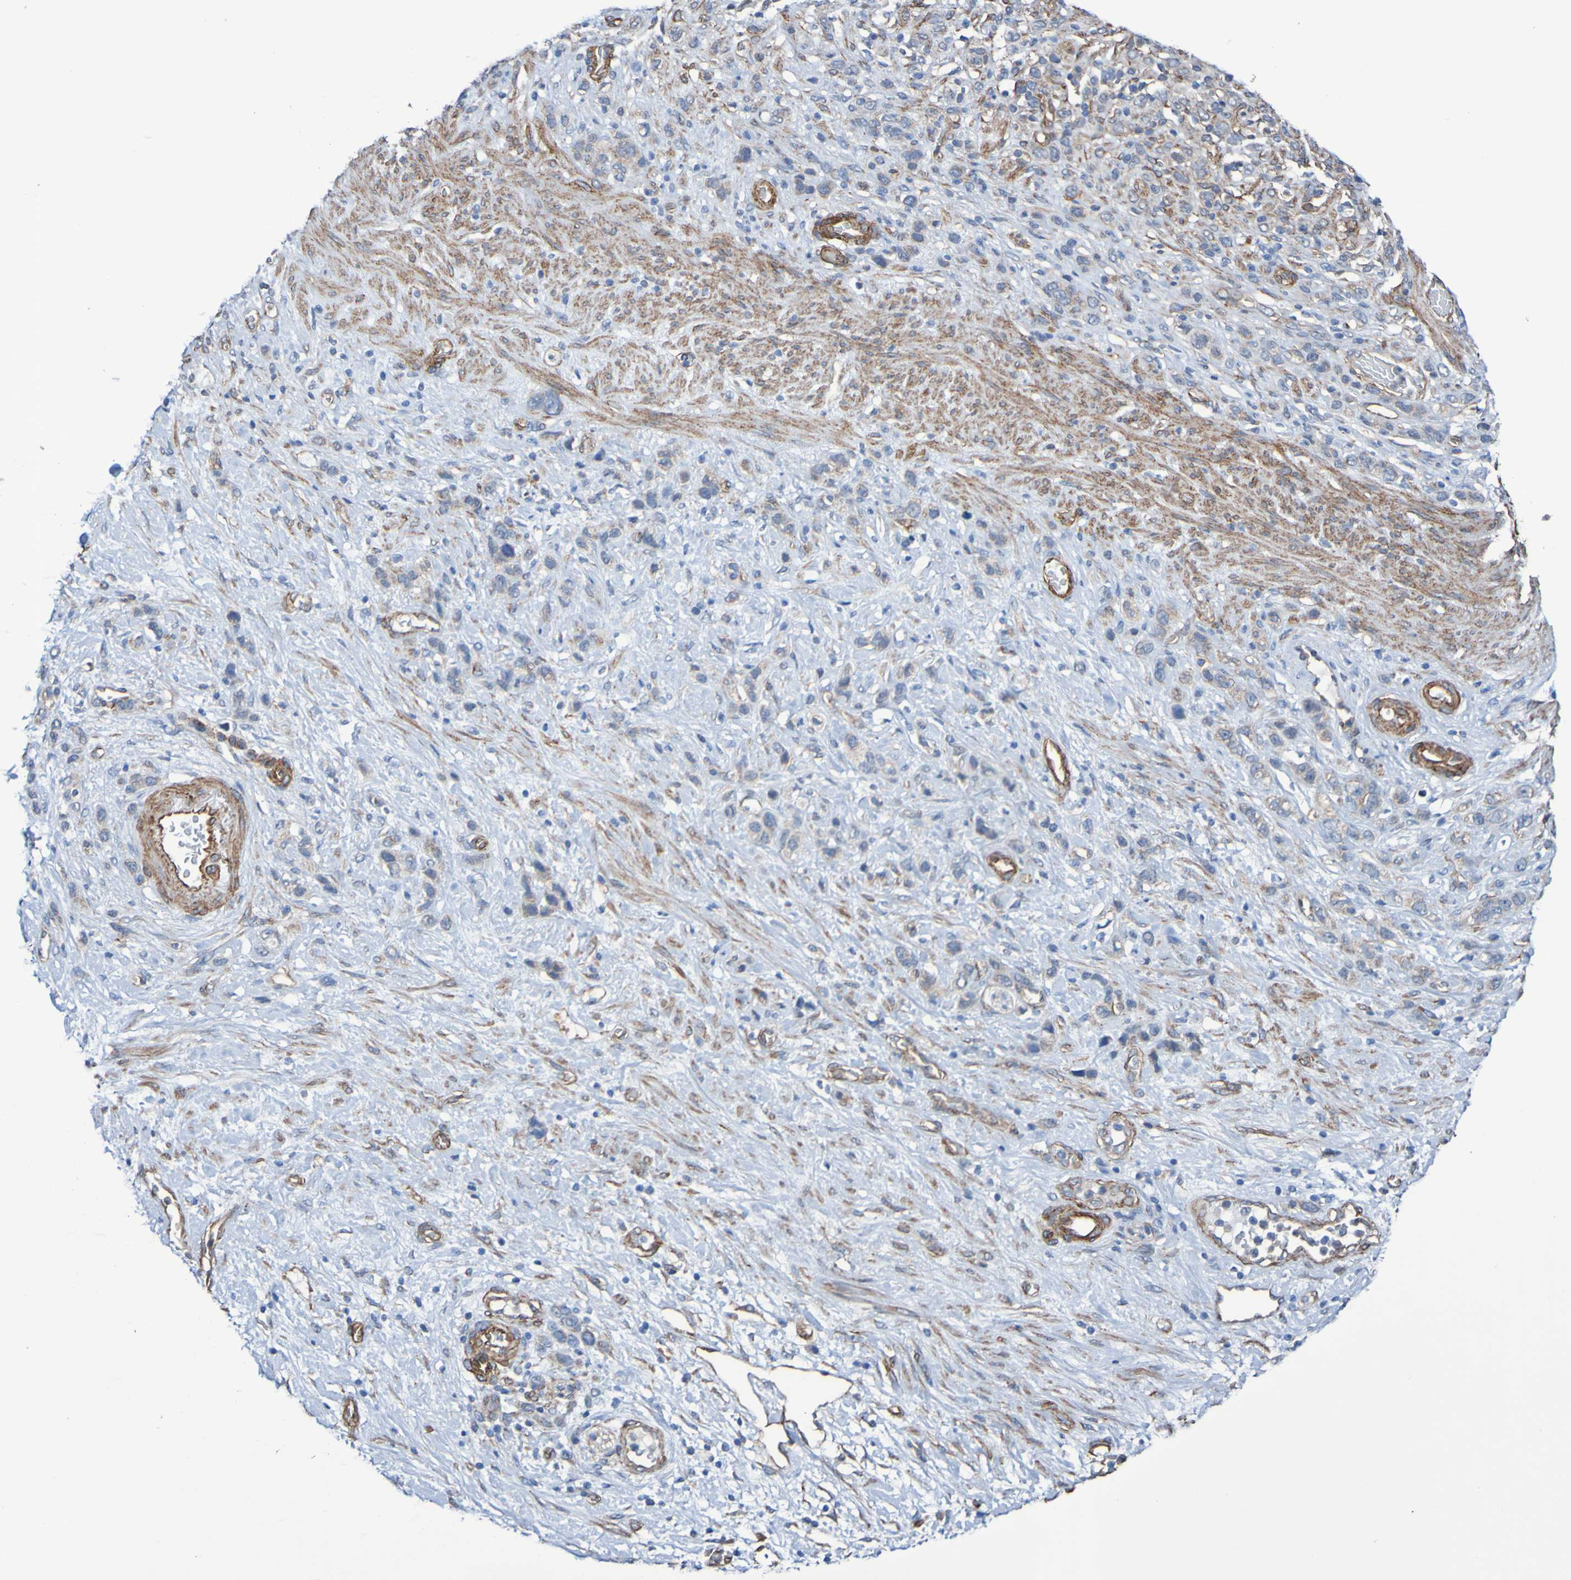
{"staining": {"intensity": "weak", "quantity": "25%-75%", "location": "cytoplasmic/membranous"}, "tissue": "stomach cancer", "cell_type": "Tumor cells", "image_type": "cancer", "snomed": [{"axis": "morphology", "description": "Adenocarcinoma, NOS"}, {"axis": "morphology", "description": "Adenocarcinoma, High grade"}, {"axis": "topography", "description": "Stomach, upper"}, {"axis": "topography", "description": "Stomach, lower"}], "caption": "A micrograph showing weak cytoplasmic/membranous staining in about 25%-75% of tumor cells in stomach cancer (adenocarcinoma (high-grade)), as visualized by brown immunohistochemical staining.", "gene": "ELMOD3", "patient": {"sex": "female", "age": 65}}